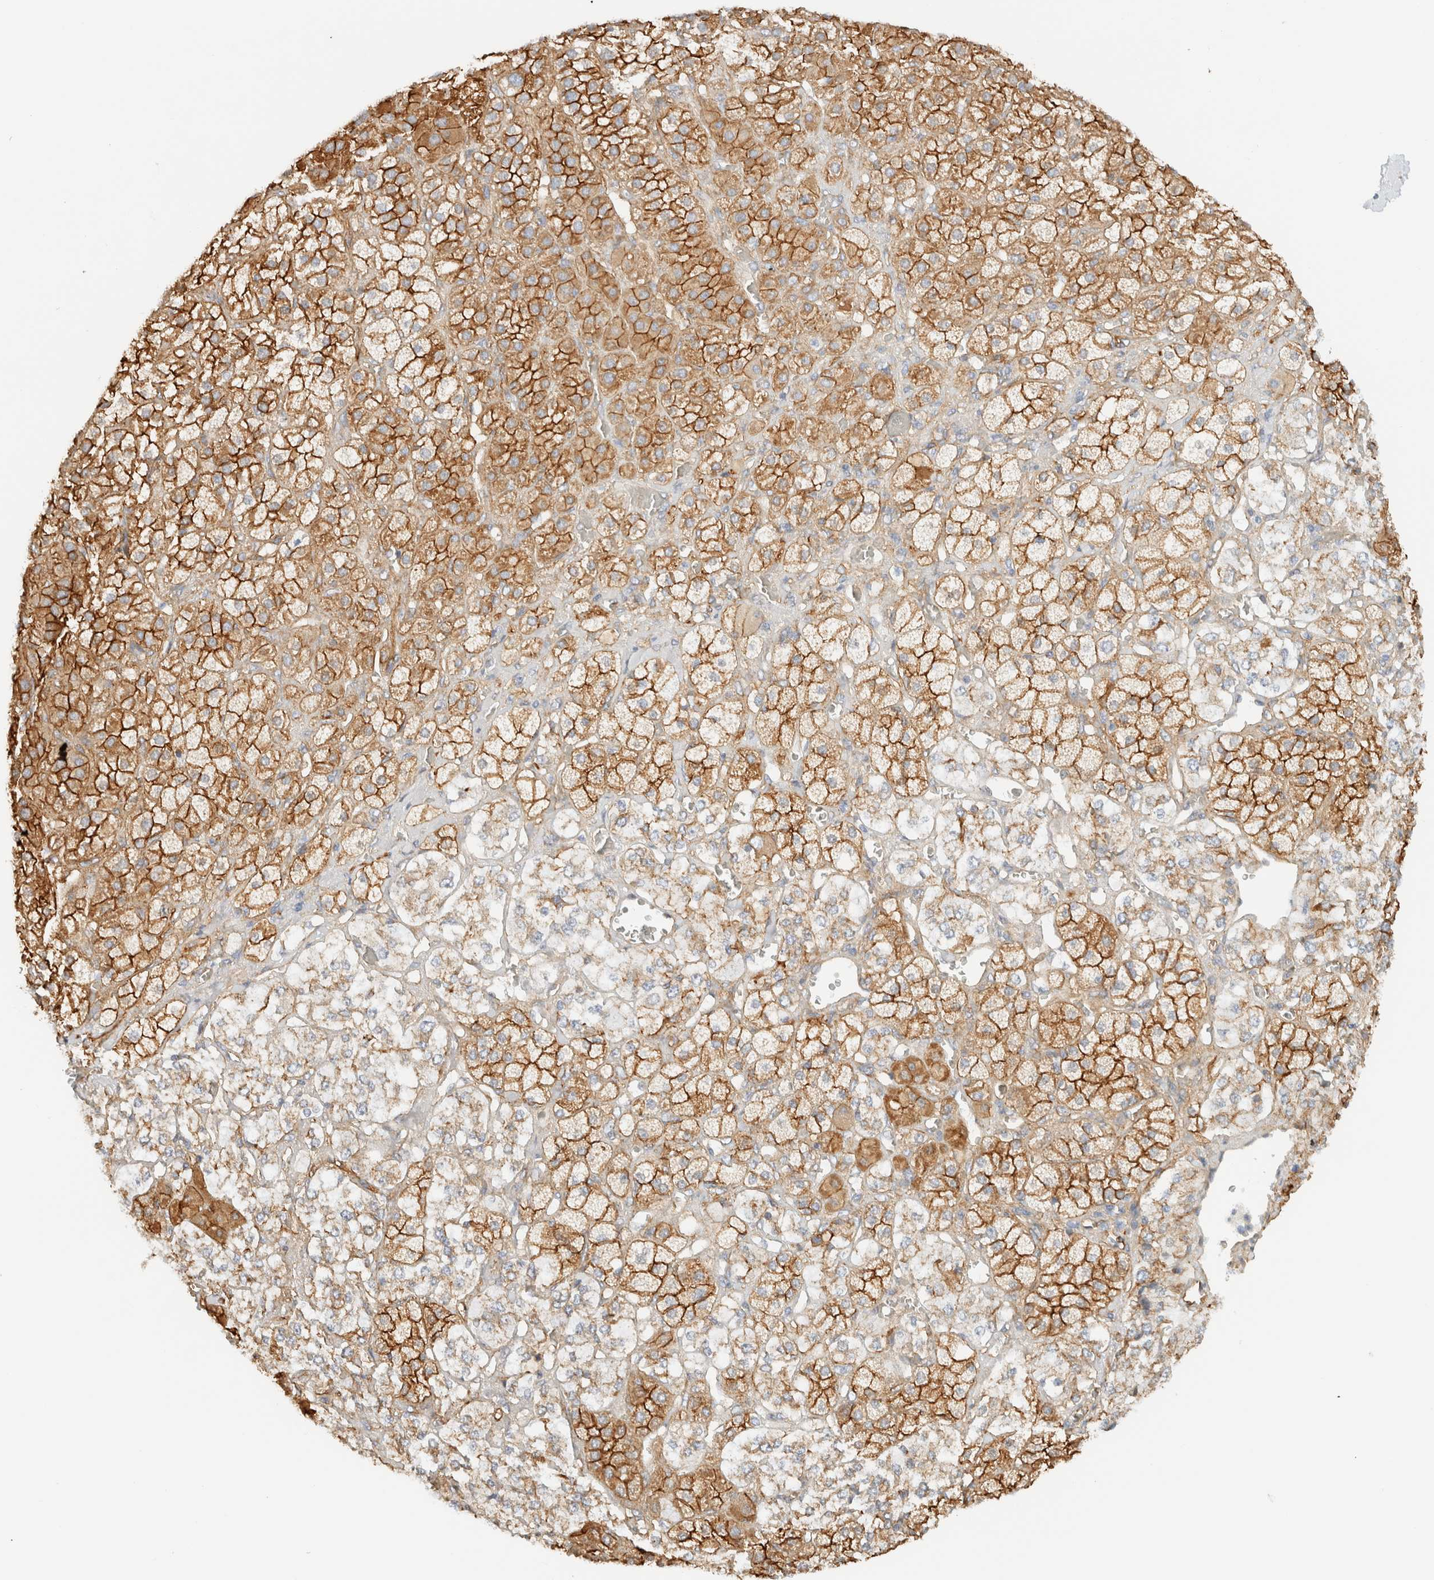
{"staining": {"intensity": "moderate", "quantity": ">75%", "location": "cytoplasmic/membranous"}, "tissue": "adrenal gland", "cell_type": "Glandular cells", "image_type": "normal", "snomed": [{"axis": "morphology", "description": "Normal tissue, NOS"}, {"axis": "topography", "description": "Adrenal gland"}], "caption": "DAB immunohistochemical staining of unremarkable human adrenal gland exhibits moderate cytoplasmic/membranous protein staining in about >75% of glandular cells.", "gene": "CYB5R4", "patient": {"sex": "male", "age": 57}}